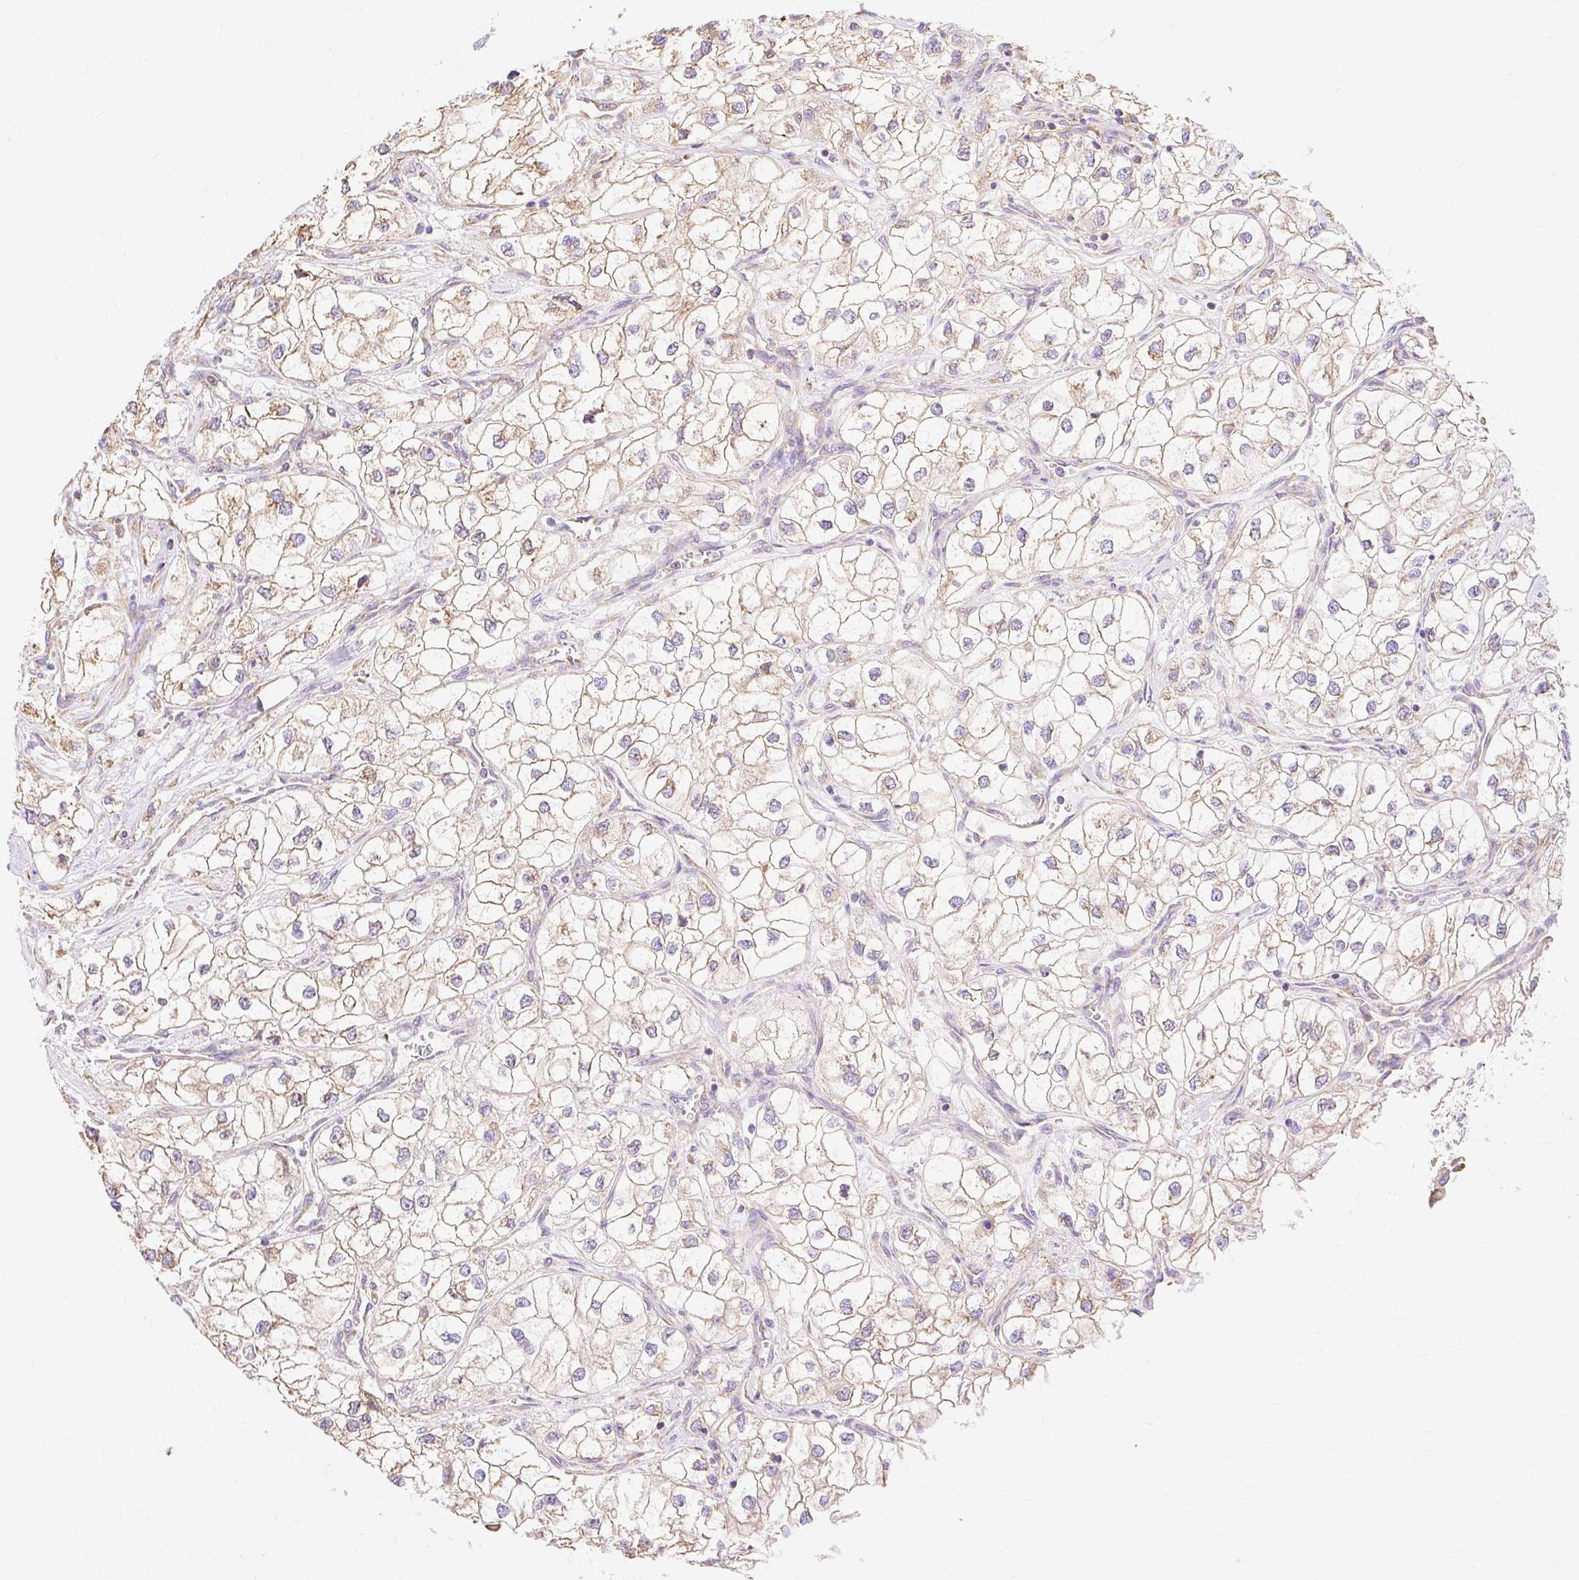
{"staining": {"intensity": "weak", "quantity": ">75%", "location": "cytoplasmic/membranous"}, "tissue": "renal cancer", "cell_type": "Tumor cells", "image_type": "cancer", "snomed": [{"axis": "morphology", "description": "Adenocarcinoma, NOS"}, {"axis": "topography", "description": "Kidney"}], "caption": "Renal cancer was stained to show a protein in brown. There is low levels of weak cytoplasmic/membranous positivity in approximately >75% of tumor cells.", "gene": "RPS17", "patient": {"sex": "male", "age": 59}}